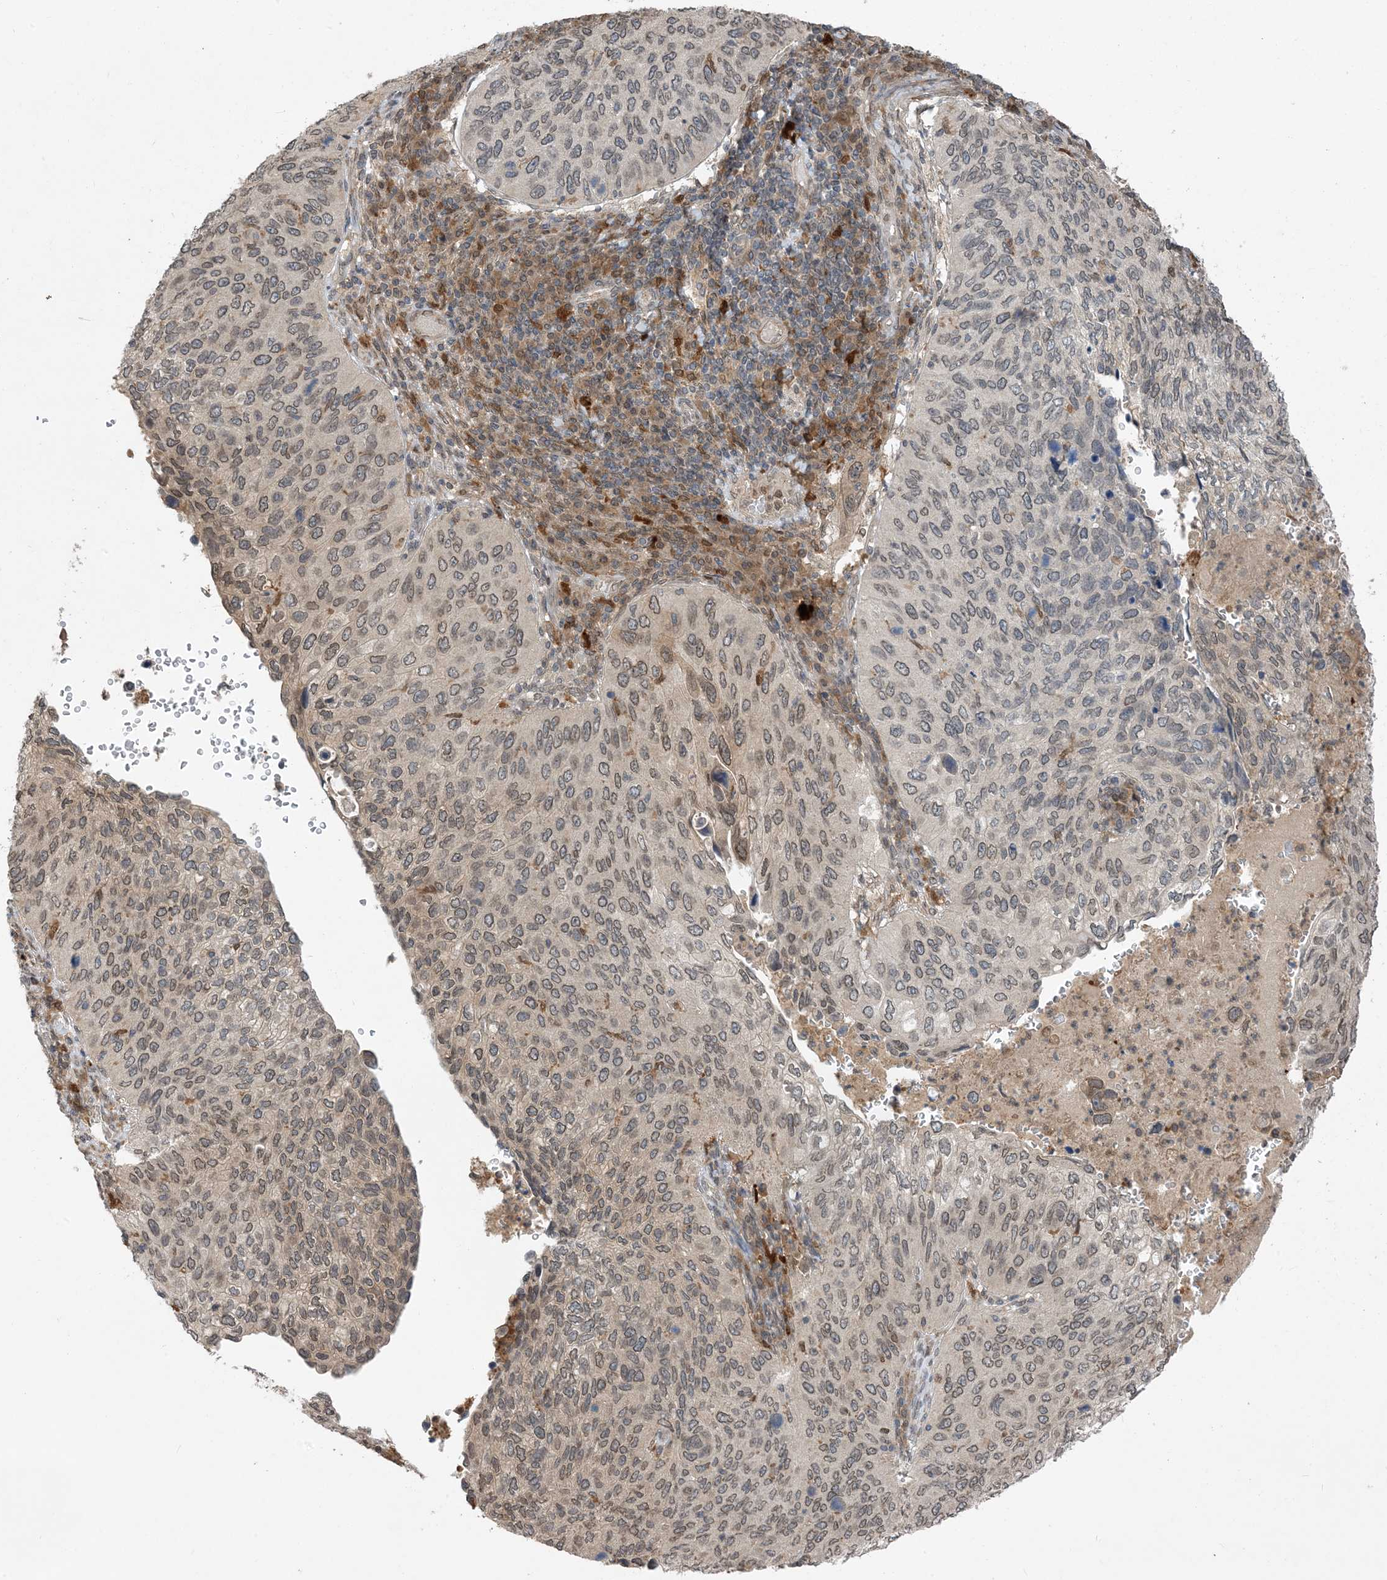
{"staining": {"intensity": "weak", "quantity": ">75%", "location": "cytoplasmic/membranous,nuclear"}, "tissue": "cervical cancer", "cell_type": "Tumor cells", "image_type": "cancer", "snomed": [{"axis": "morphology", "description": "Squamous cell carcinoma, NOS"}, {"axis": "topography", "description": "Cervix"}], "caption": "This is a histology image of immunohistochemistry staining of cervical squamous cell carcinoma, which shows weak staining in the cytoplasmic/membranous and nuclear of tumor cells.", "gene": "NAGK", "patient": {"sex": "female", "age": 38}}